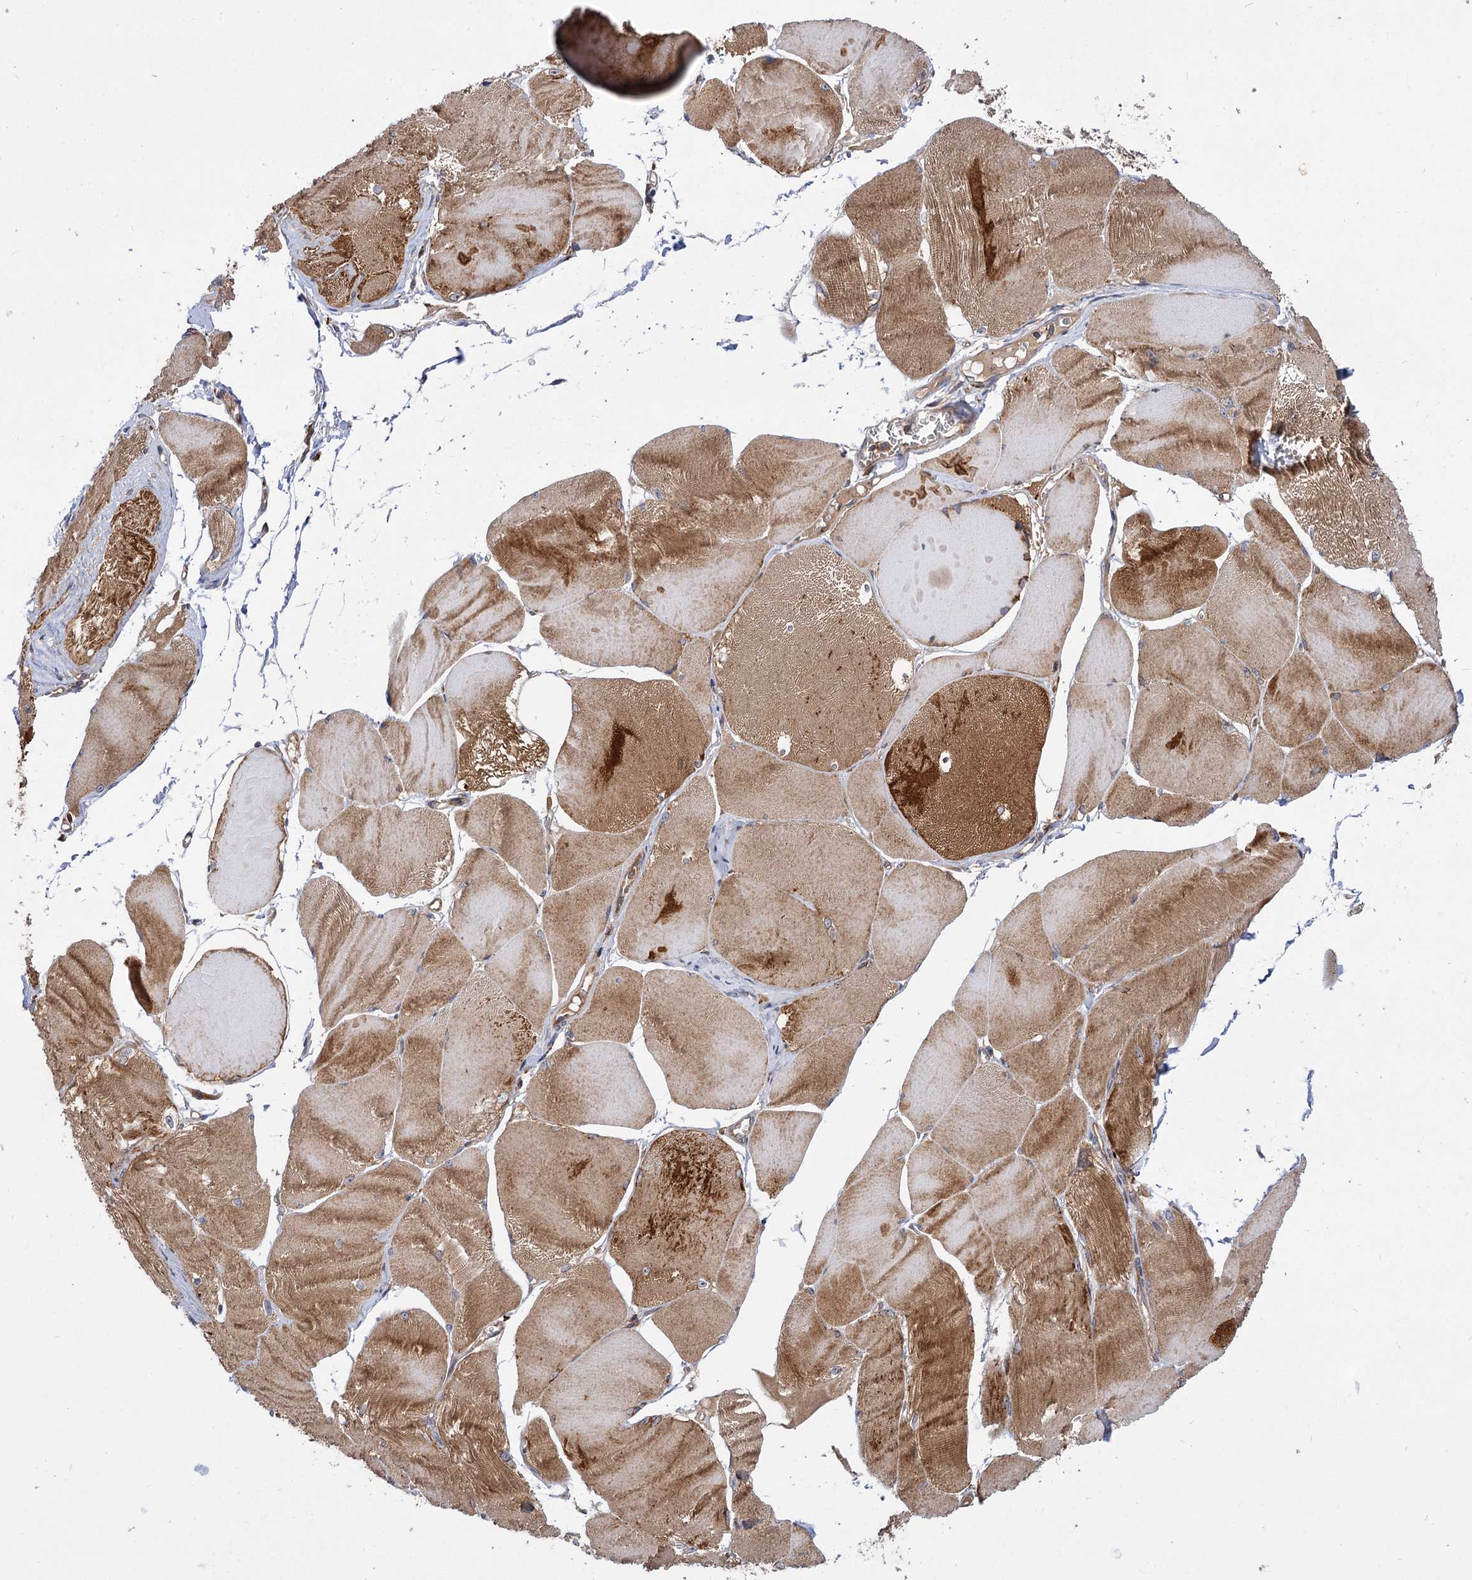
{"staining": {"intensity": "moderate", "quantity": ">75%", "location": "cytoplasmic/membranous"}, "tissue": "skeletal muscle", "cell_type": "Myocytes", "image_type": "normal", "snomed": [{"axis": "morphology", "description": "Normal tissue, NOS"}, {"axis": "morphology", "description": "Basal cell carcinoma"}, {"axis": "topography", "description": "Skeletal muscle"}], "caption": "Immunohistochemistry of unremarkable human skeletal muscle reveals medium levels of moderate cytoplasmic/membranous expression in about >75% of myocytes.", "gene": "PATL1", "patient": {"sex": "female", "age": 64}}